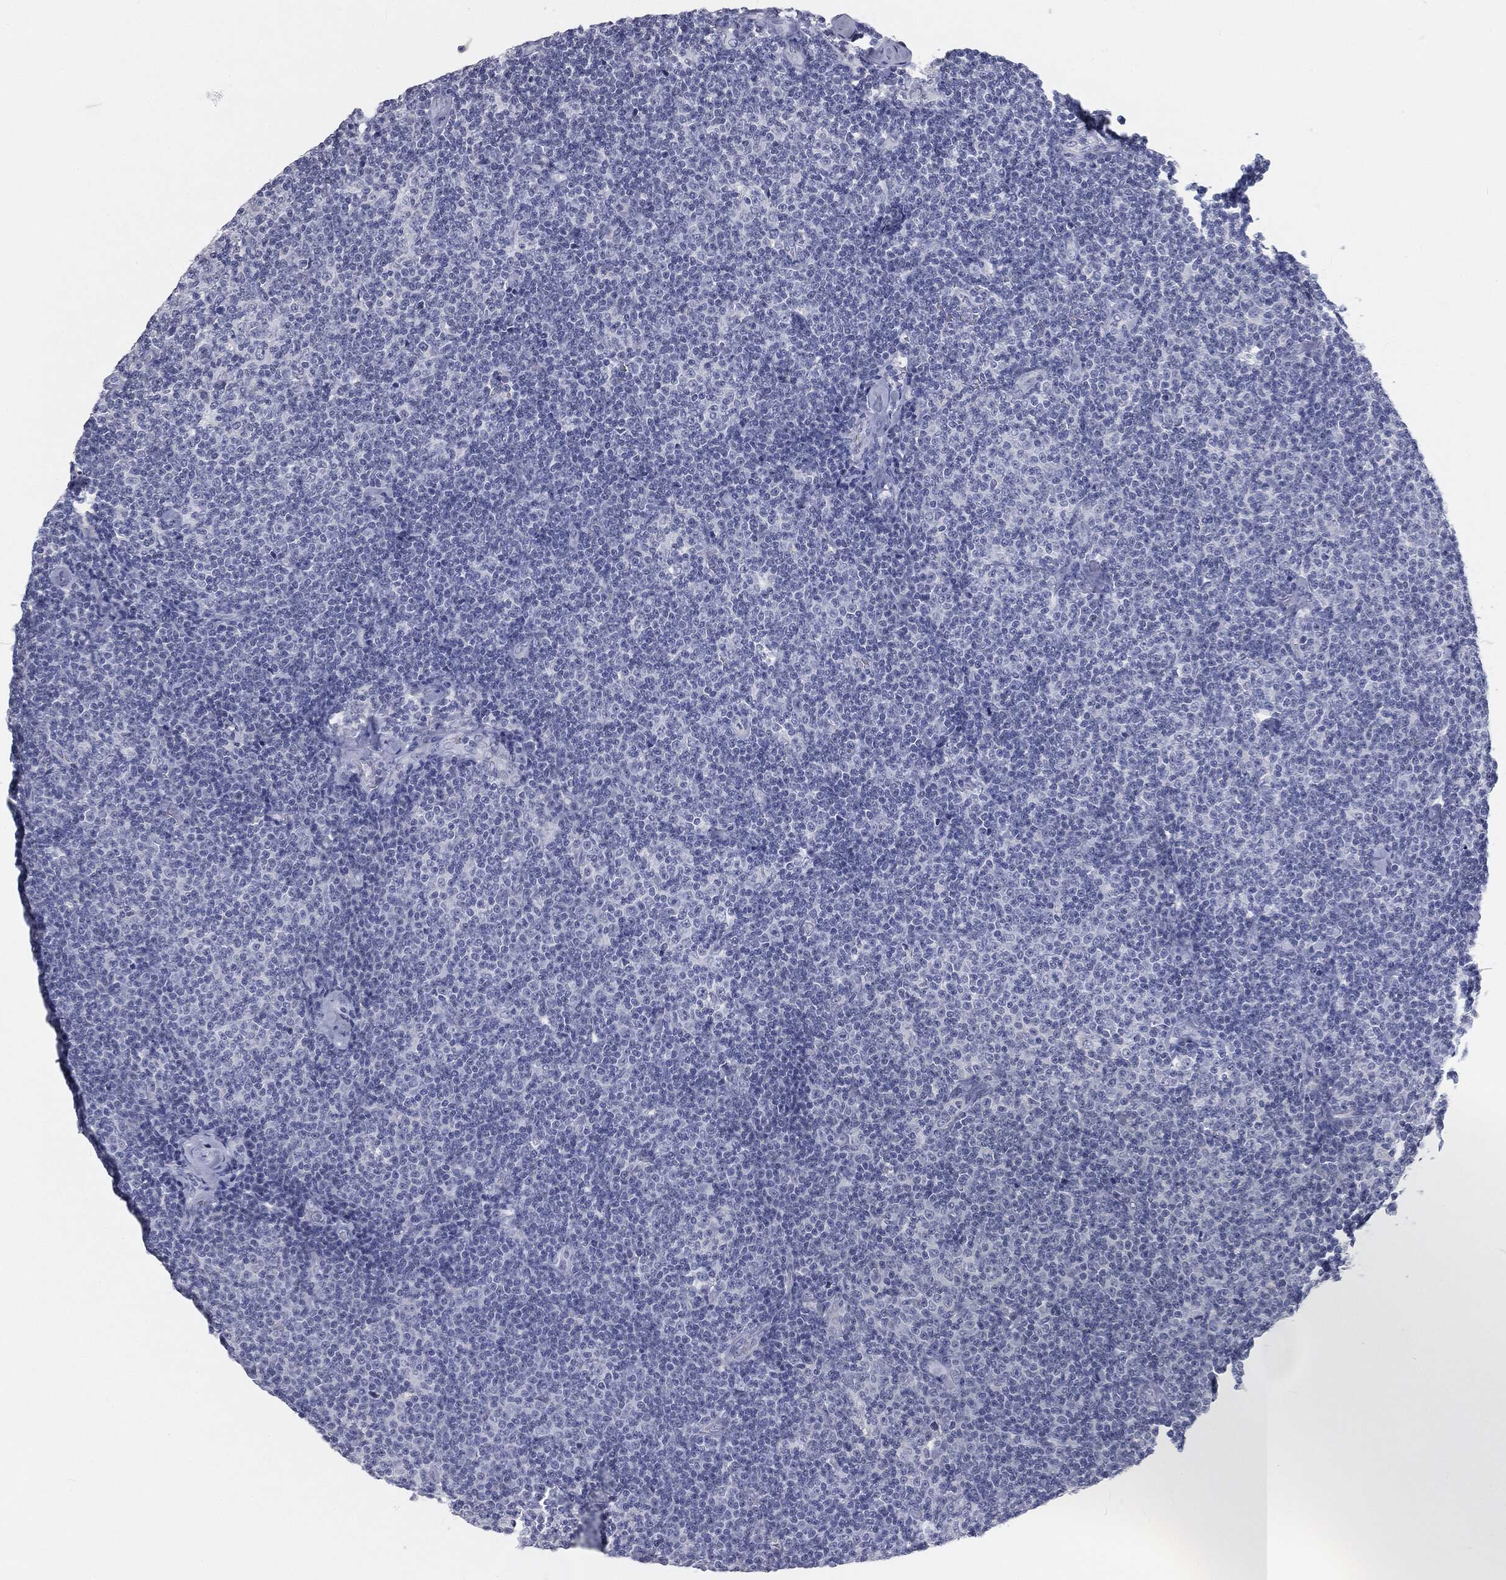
{"staining": {"intensity": "negative", "quantity": "none", "location": "none"}, "tissue": "lymphoma", "cell_type": "Tumor cells", "image_type": "cancer", "snomed": [{"axis": "morphology", "description": "Malignant lymphoma, non-Hodgkin's type, Low grade"}, {"axis": "topography", "description": "Lymph node"}], "caption": "Image shows no protein positivity in tumor cells of low-grade malignant lymphoma, non-Hodgkin's type tissue.", "gene": "PRAME", "patient": {"sex": "male", "age": 81}}